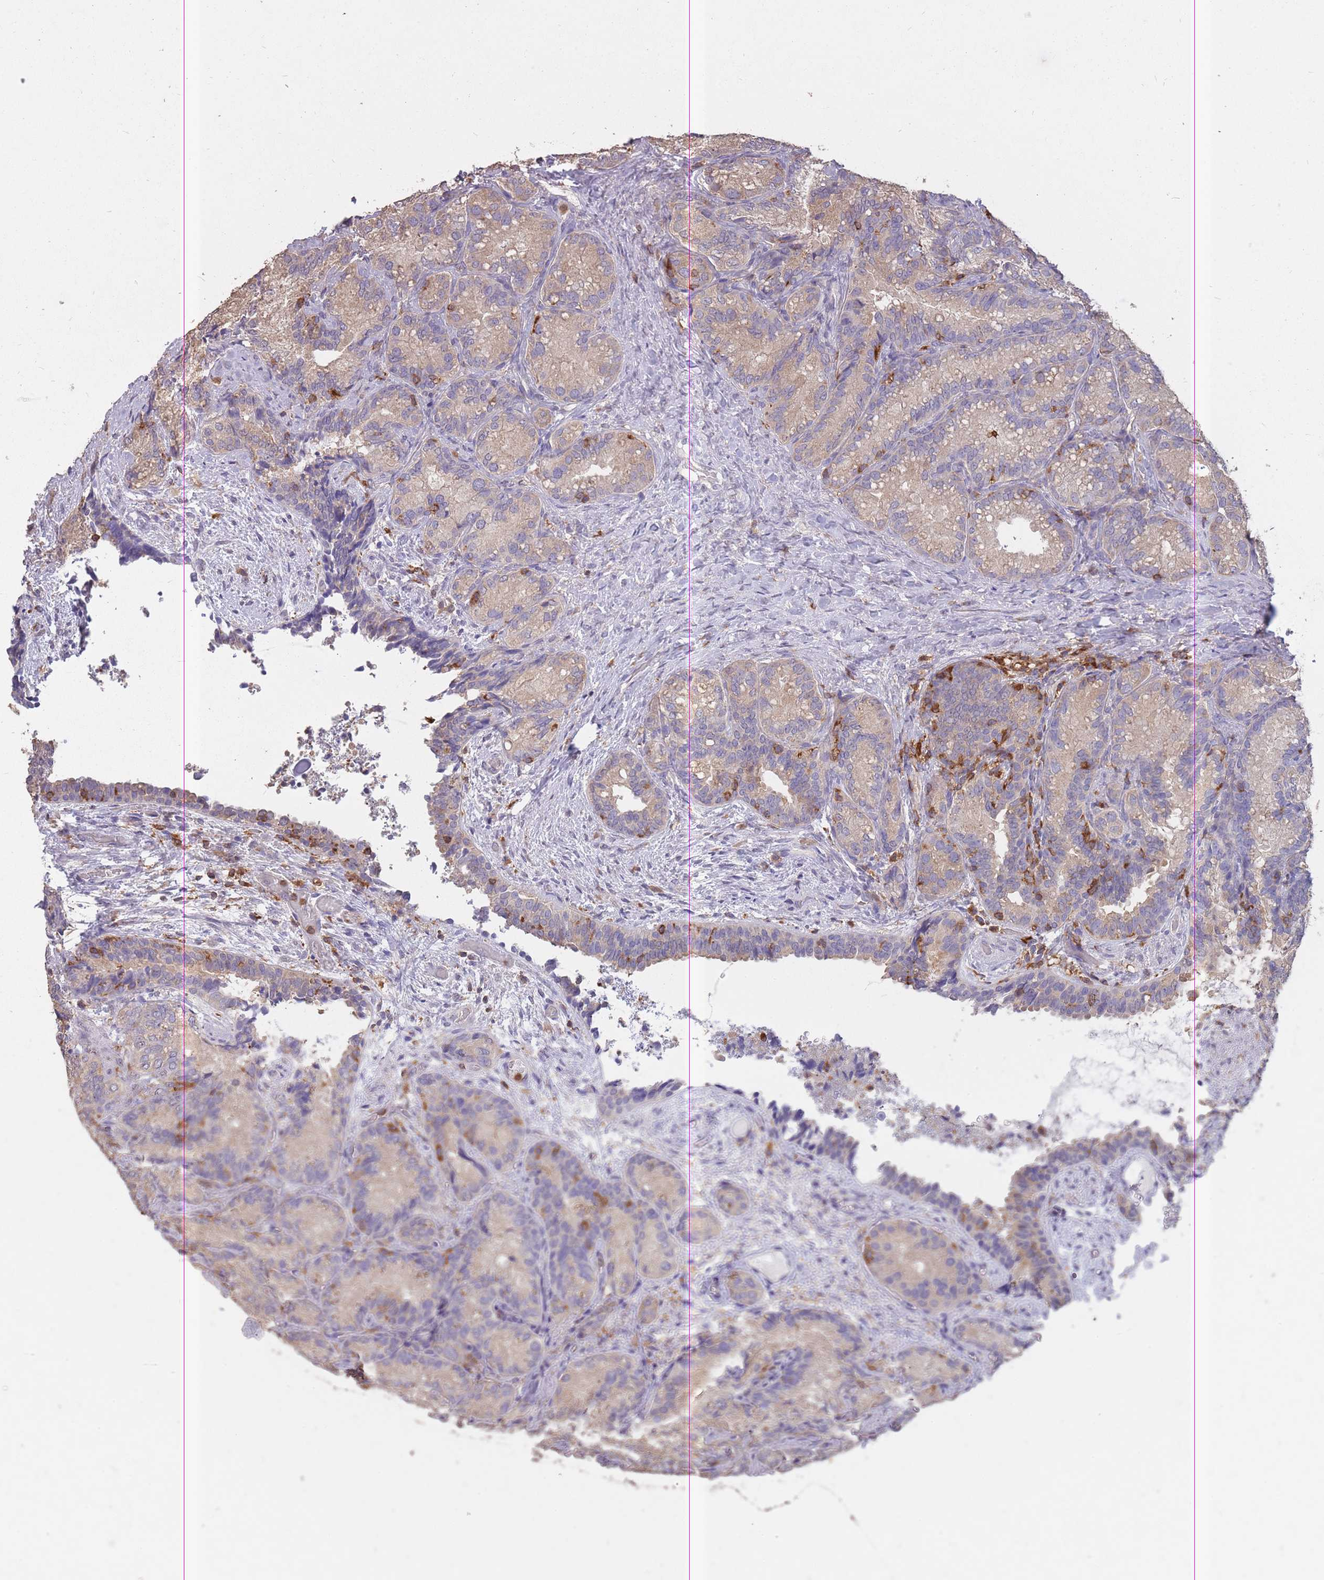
{"staining": {"intensity": "moderate", "quantity": "25%-75%", "location": "cytoplasmic/membranous"}, "tissue": "seminal vesicle", "cell_type": "Glandular cells", "image_type": "normal", "snomed": [{"axis": "morphology", "description": "Normal tissue, NOS"}, {"axis": "topography", "description": "Seminal veicle"}], "caption": "Immunohistochemistry histopathology image of normal human seminal vesicle stained for a protein (brown), which reveals medium levels of moderate cytoplasmic/membranous expression in approximately 25%-75% of glandular cells.", "gene": "GMIP", "patient": {"sex": "male", "age": 58}}